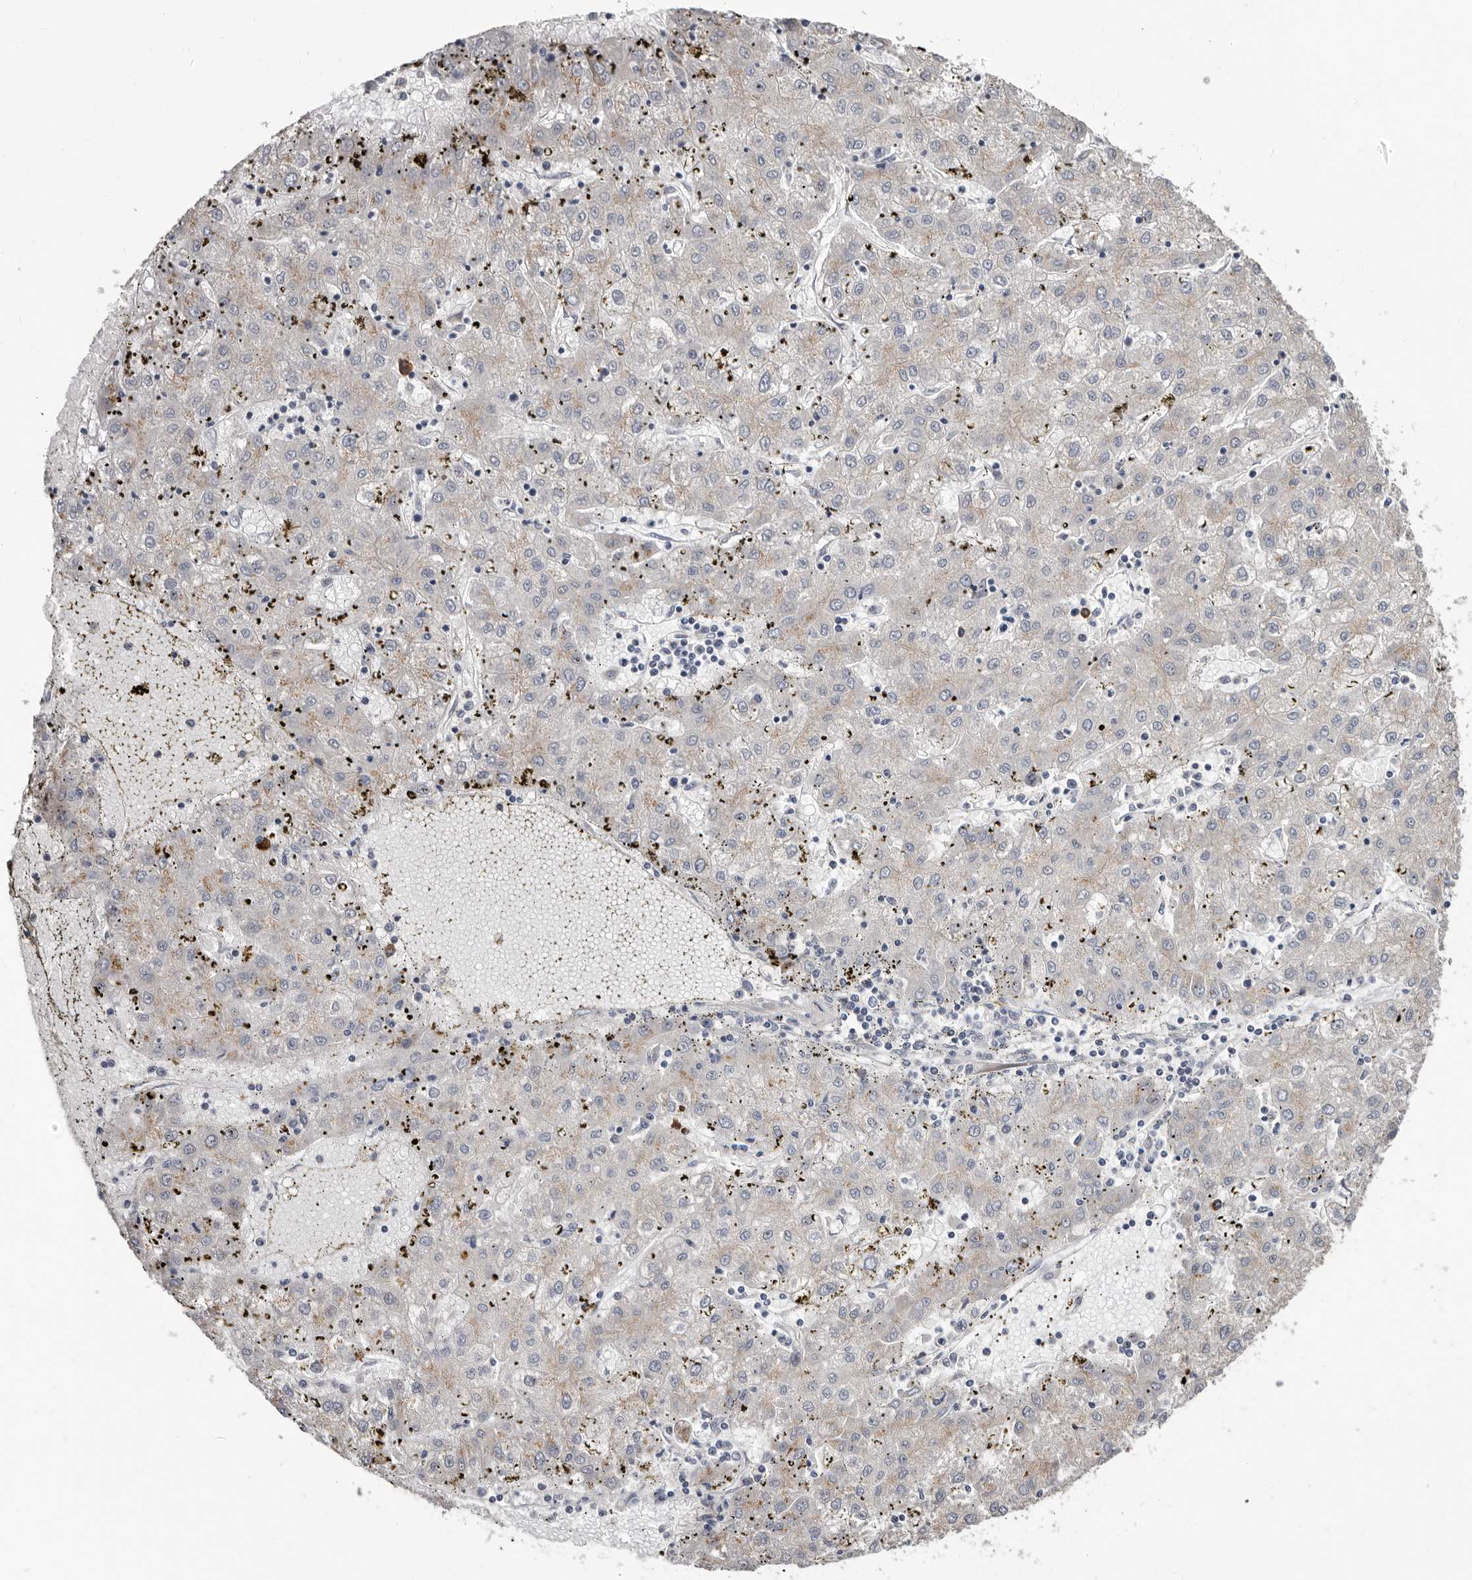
{"staining": {"intensity": "weak", "quantity": "<25%", "location": "cytoplasmic/membranous"}, "tissue": "liver cancer", "cell_type": "Tumor cells", "image_type": "cancer", "snomed": [{"axis": "morphology", "description": "Carcinoma, Hepatocellular, NOS"}, {"axis": "topography", "description": "Liver"}], "caption": "IHC of hepatocellular carcinoma (liver) reveals no expression in tumor cells.", "gene": "ASIC5", "patient": {"sex": "male", "age": 72}}